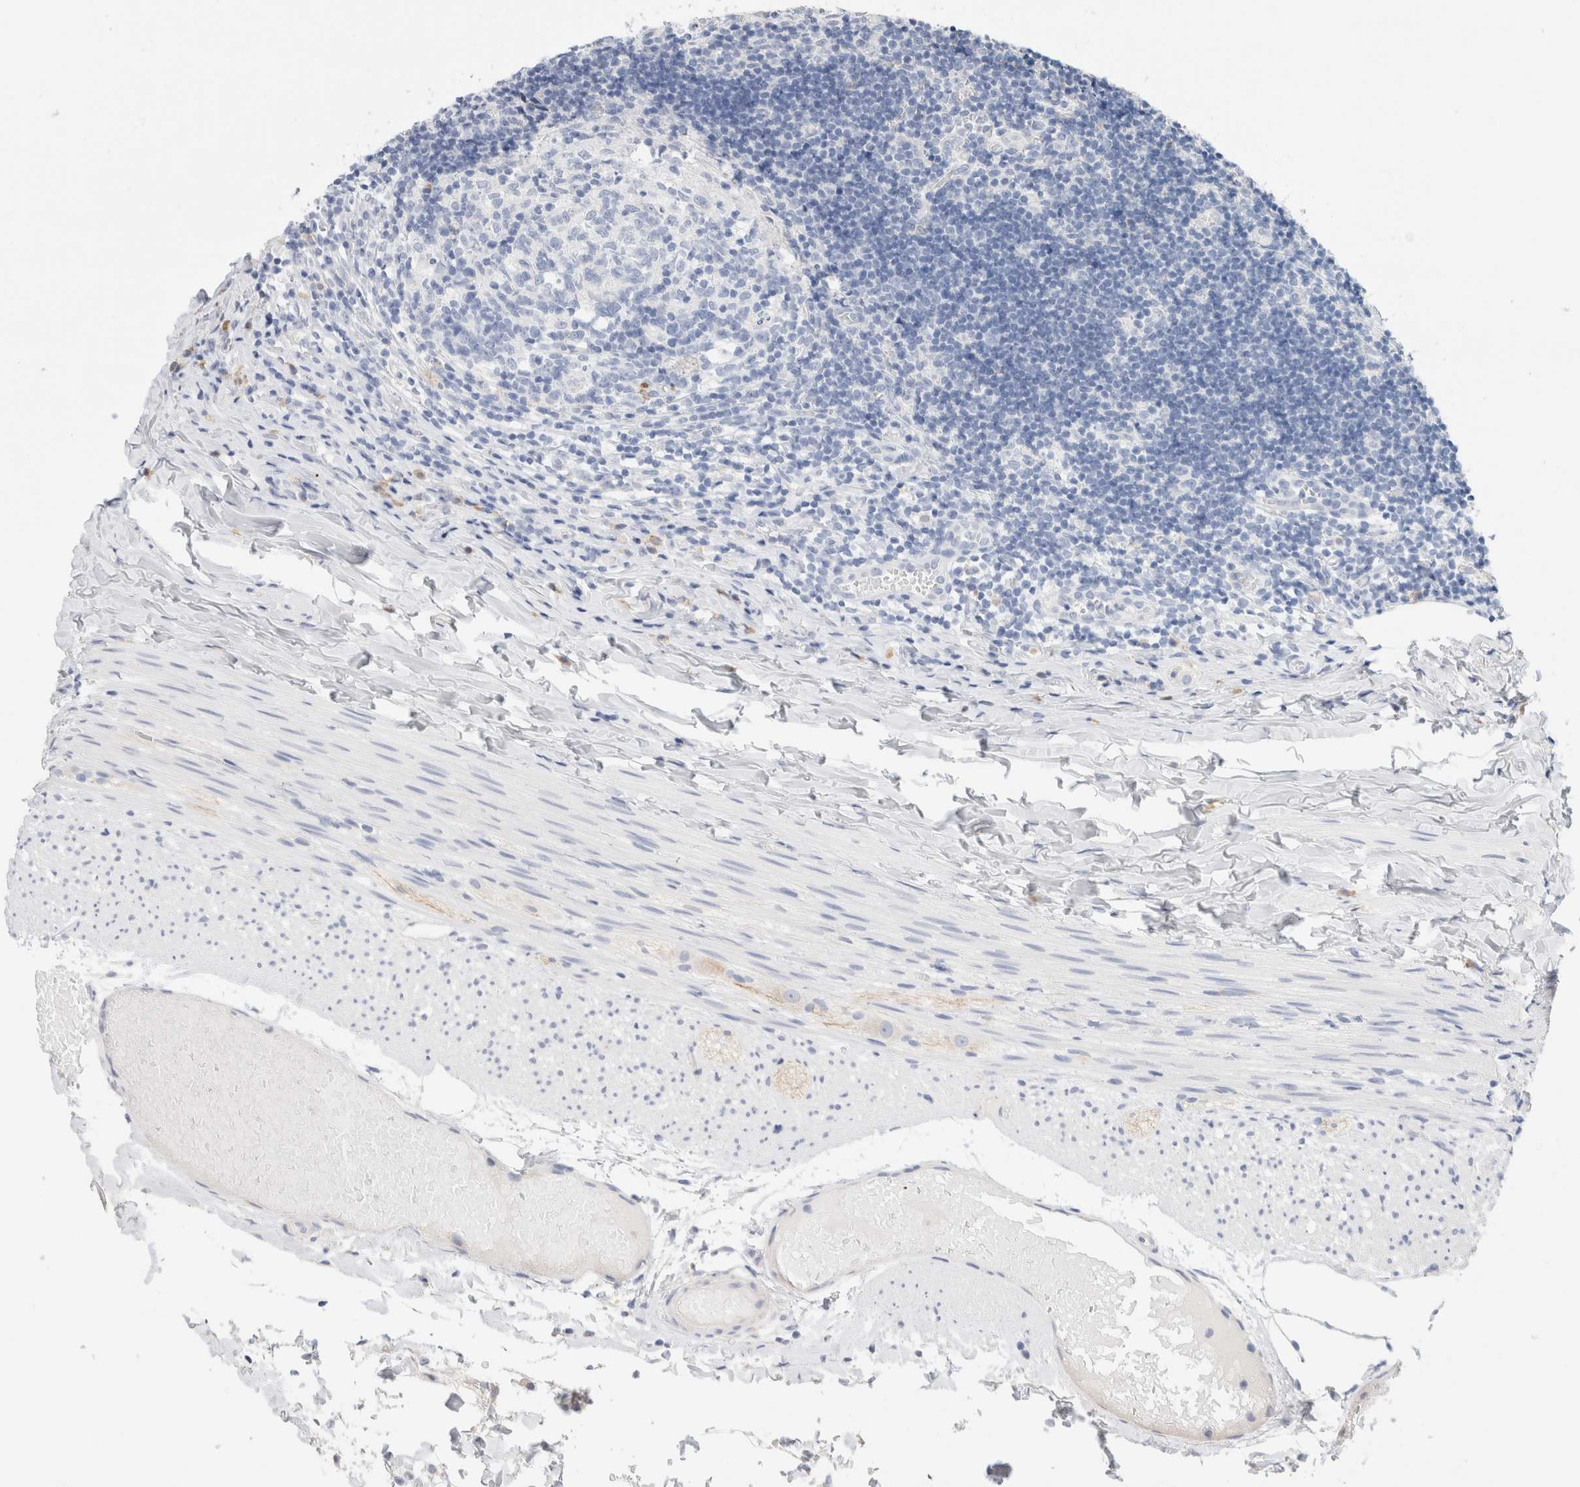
{"staining": {"intensity": "negative", "quantity": "none", "location": "none"}, "tissue": "appendix", "cell_type": "Glandular cells", "image_type": "normal", "snomed": [{"axis": "morphology", "description": "Normal tissue, NOS"}, {"axis": "topography", "description": "Appendix"}], "caption": "Immunohistochemical staining of benign human appendix reveals no significant expression in glandular cells. (DAB IHC, high magnification).", "gene": "GADD45G", "patient": {"sex": "male", "age": 8}}